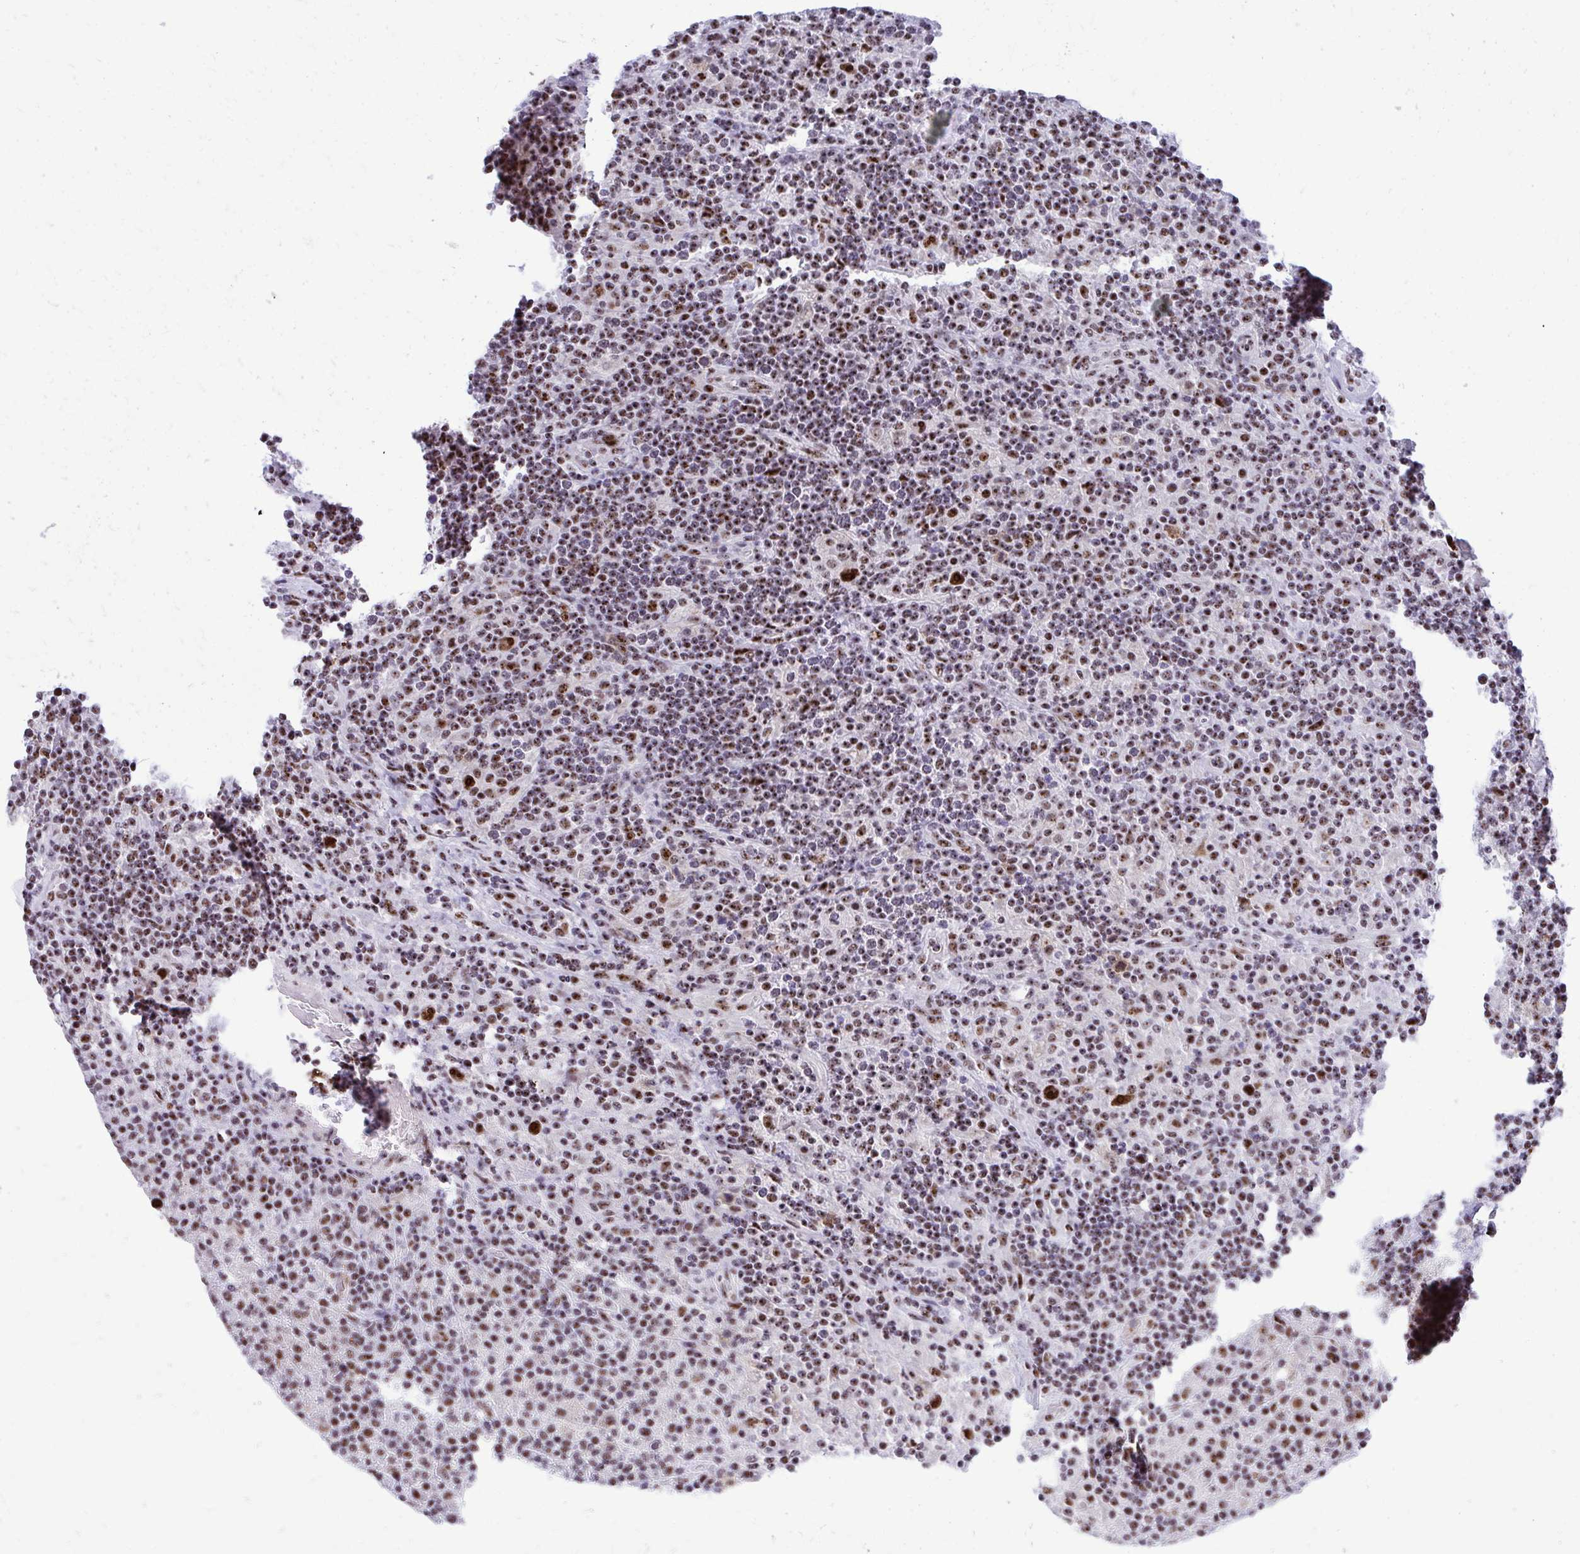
{"staining": {"intensity": "strong", "quantity": ">75%", "location": "nuclear"}, "tissue": "lymphoma", "cell_type": "Tumor cells", "image_type": "cancer", "snomed": [{"axis": "morphology", "description": "Hodgkin's disease, NOS"}, {"axis": "topography", "description": "Lymph node"}], "caption": "There is high levels of strong nuclear staining in tumor cells of lymphoma, as demonstrated by immunohistochemical staining (brown color).", "gene": "PELP1", "patient": {"sex": "male", "age": 70}}